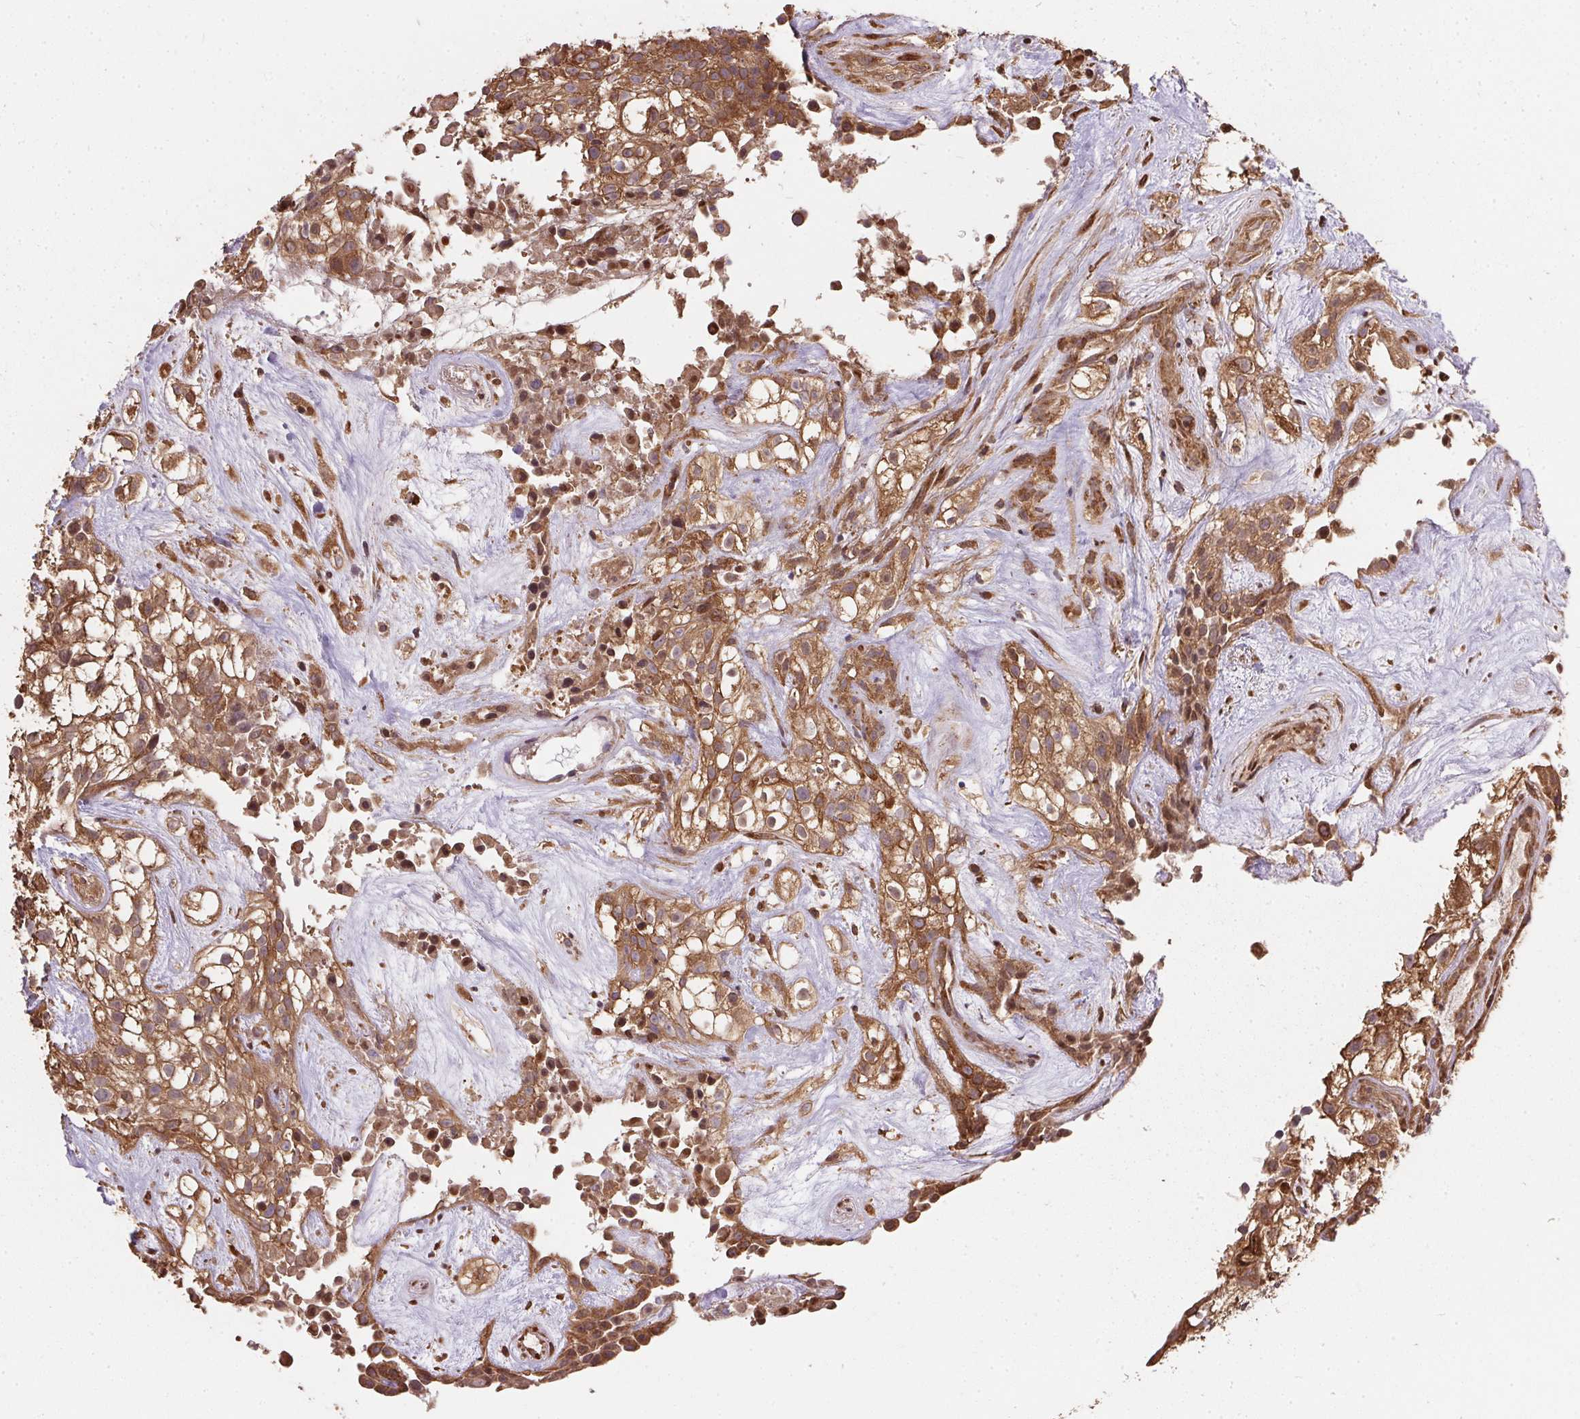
{"staining": {"intensity": "moderate", "quantity": ">75%", "location": "cytoplasmic/membranous"}, "tissue": "urothelial cancer", "cell_type": "Tumor cells", "image_type": "cancer", "snomed": [{"axis": "morphology", "description": "Urothelial carcinoma, High grade"}, {"axis": "topography", "description": "Urinary bladder"}], "caption": "Brown immunohistochemical staining in human urothelial cancer reveals moderate cytoplasmic/membranous positivity in approximately >75% of tumor cells.", "gene": "EIF2S1", "patient": {"sex": "male", "age": 56}}